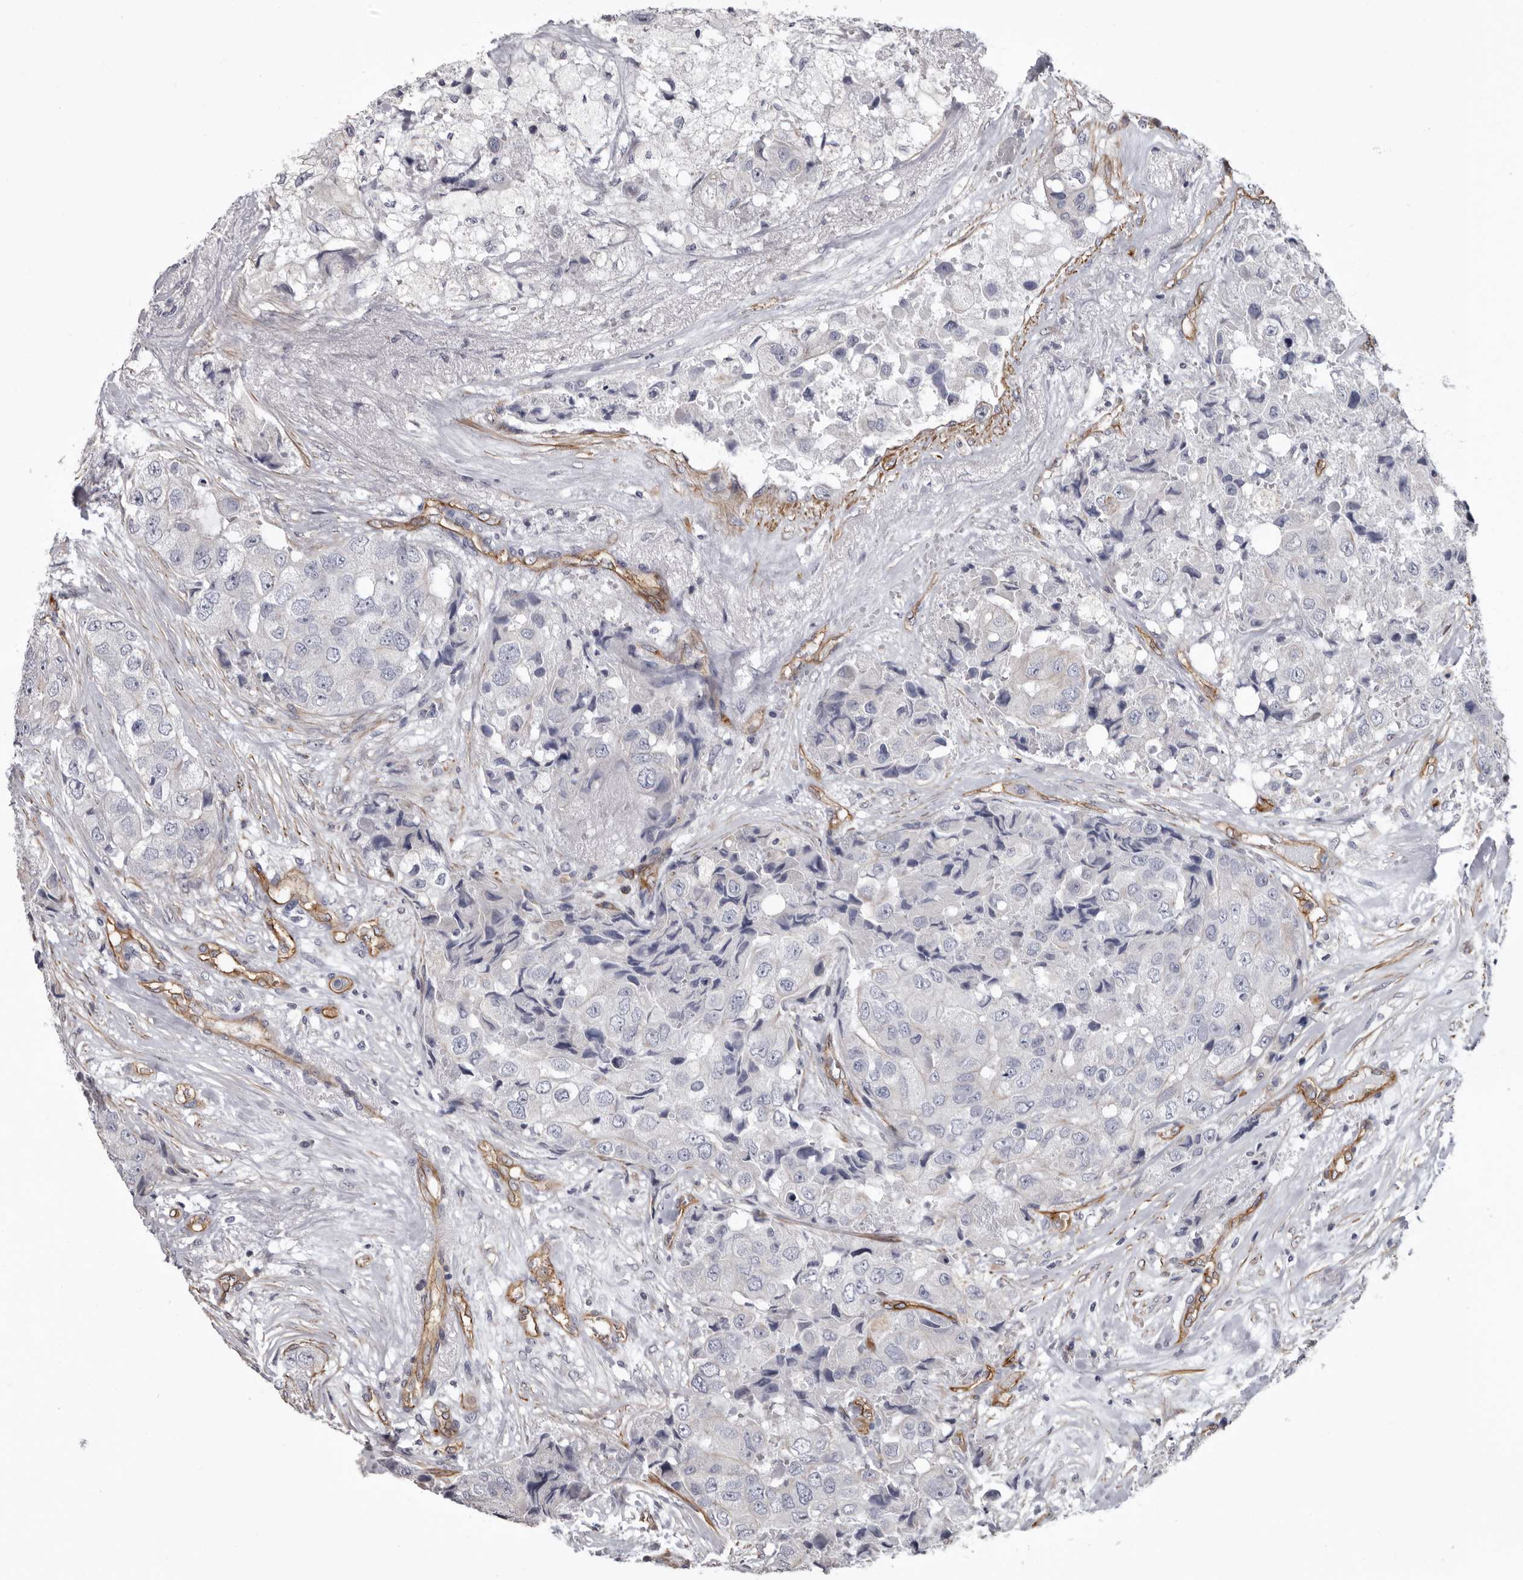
{"staining": {"intensity": "negative", "quantity": "none", "location": "none"}, "tissue": "breast cancer", "cell_type": "Tumor cells", "image_type": "cancer", "snomed": [{"axis": "morphology", "description": "Duct carcinoma"}, {"axis": "topography", "description": "Breast"}], "caption": "This is a image of immunohistochemistry (IHC) staining of breast infiltrating ductal carcinoma, which shows no staining in tumor cells.", "gene": "ADGRL4", "patient": {"sex": "female", "age": 62}}